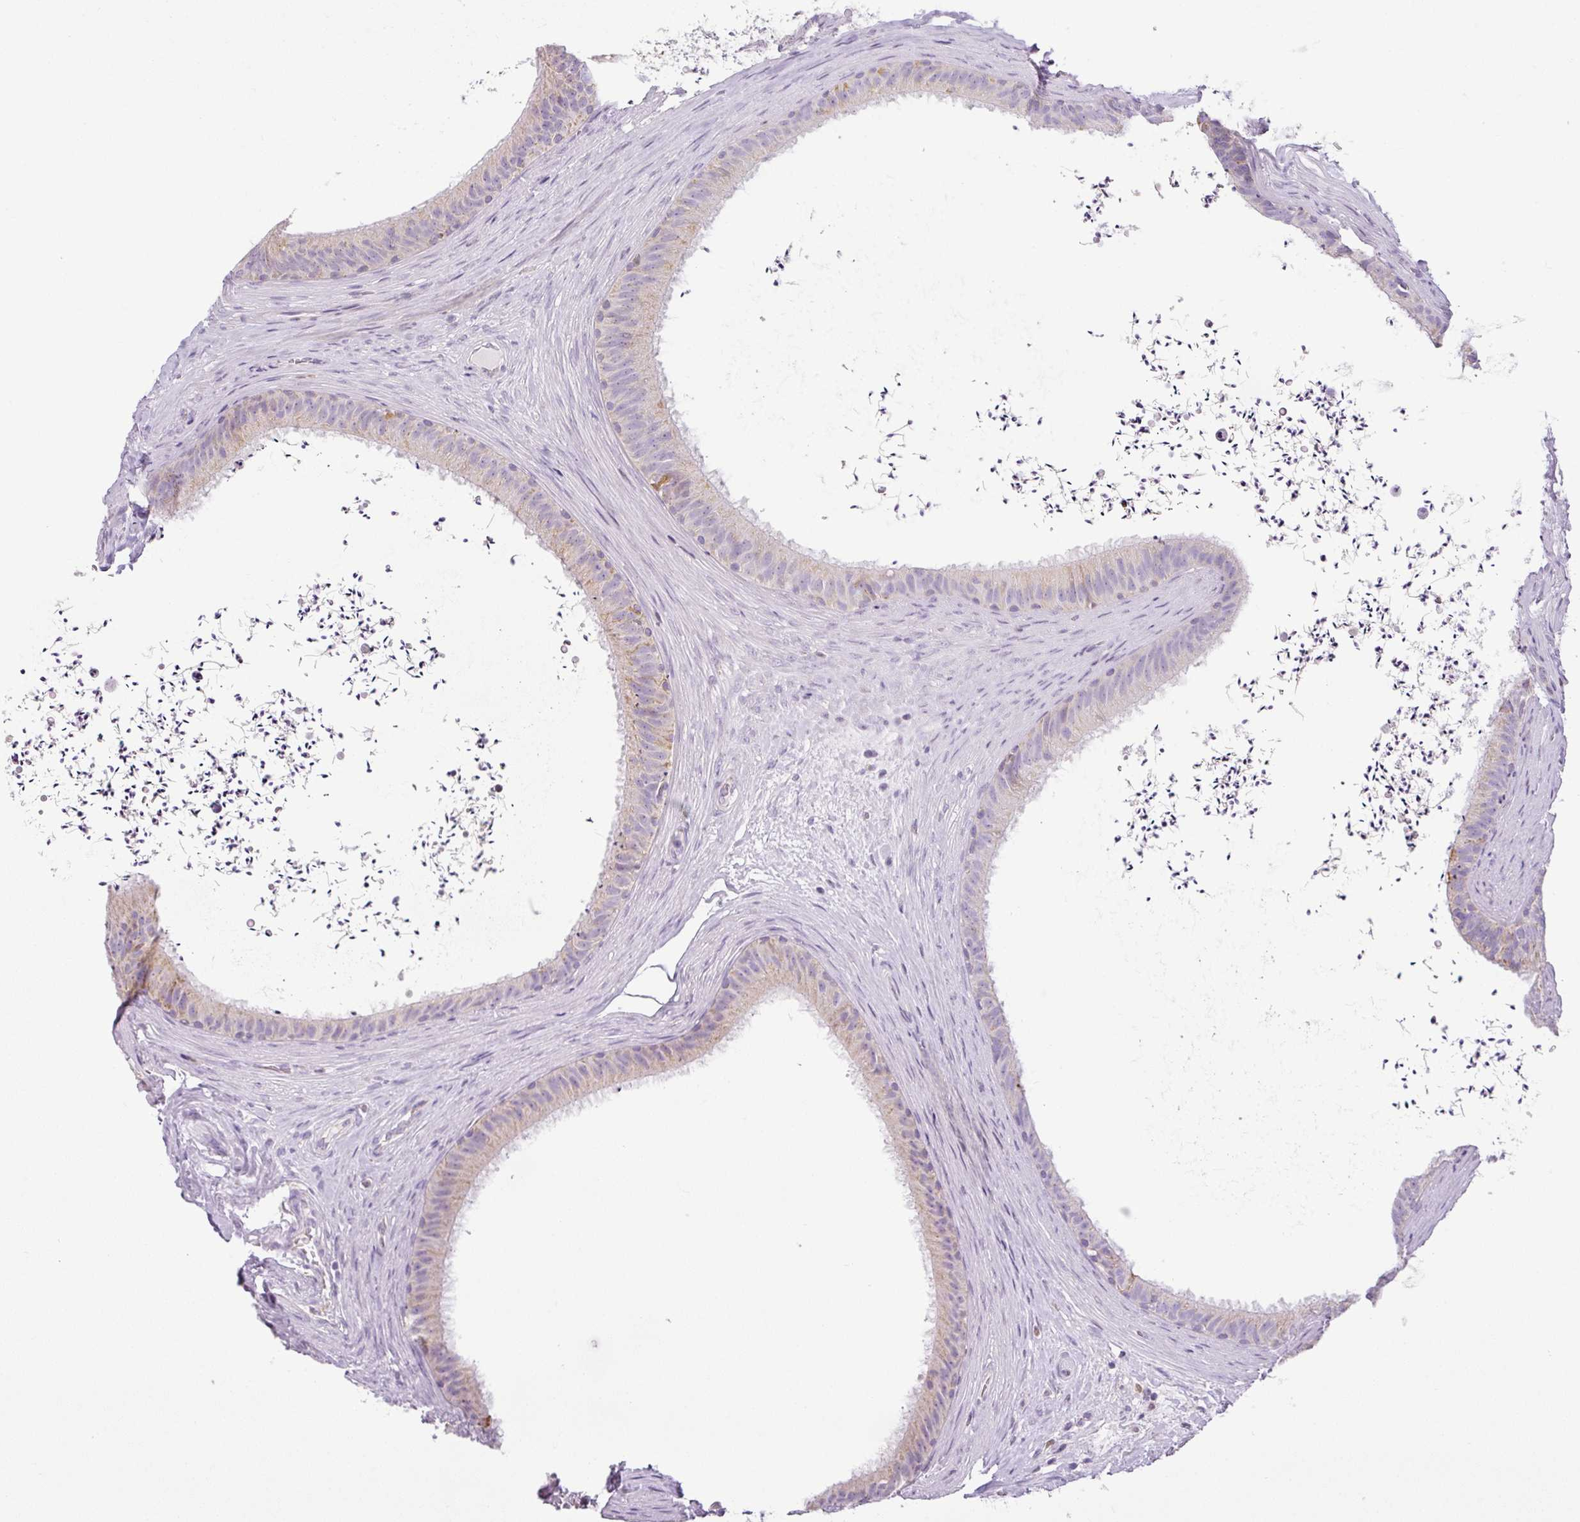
{"staining": {"intensity": "weak", "quantity": "<25%", "location": "cytoplasmic/membranous"}, "tissue": "epididymis", "cell_type": "Glandular cells", "image_type": "normal", "snomed": [{"axis": "morphology", "description": "Normal tissue, NOS"}, {"axis": "topography", "description": "Testis"}, {"axis": "topography", "description": "Epididymis"}], "caption": "A high-resolution histopathology image shows IHC staining of normal epididymis, which shows no significant positivity in glandular cells.", "gene": "HMCN2", "patient": {"sex": "male", "age": 41}}